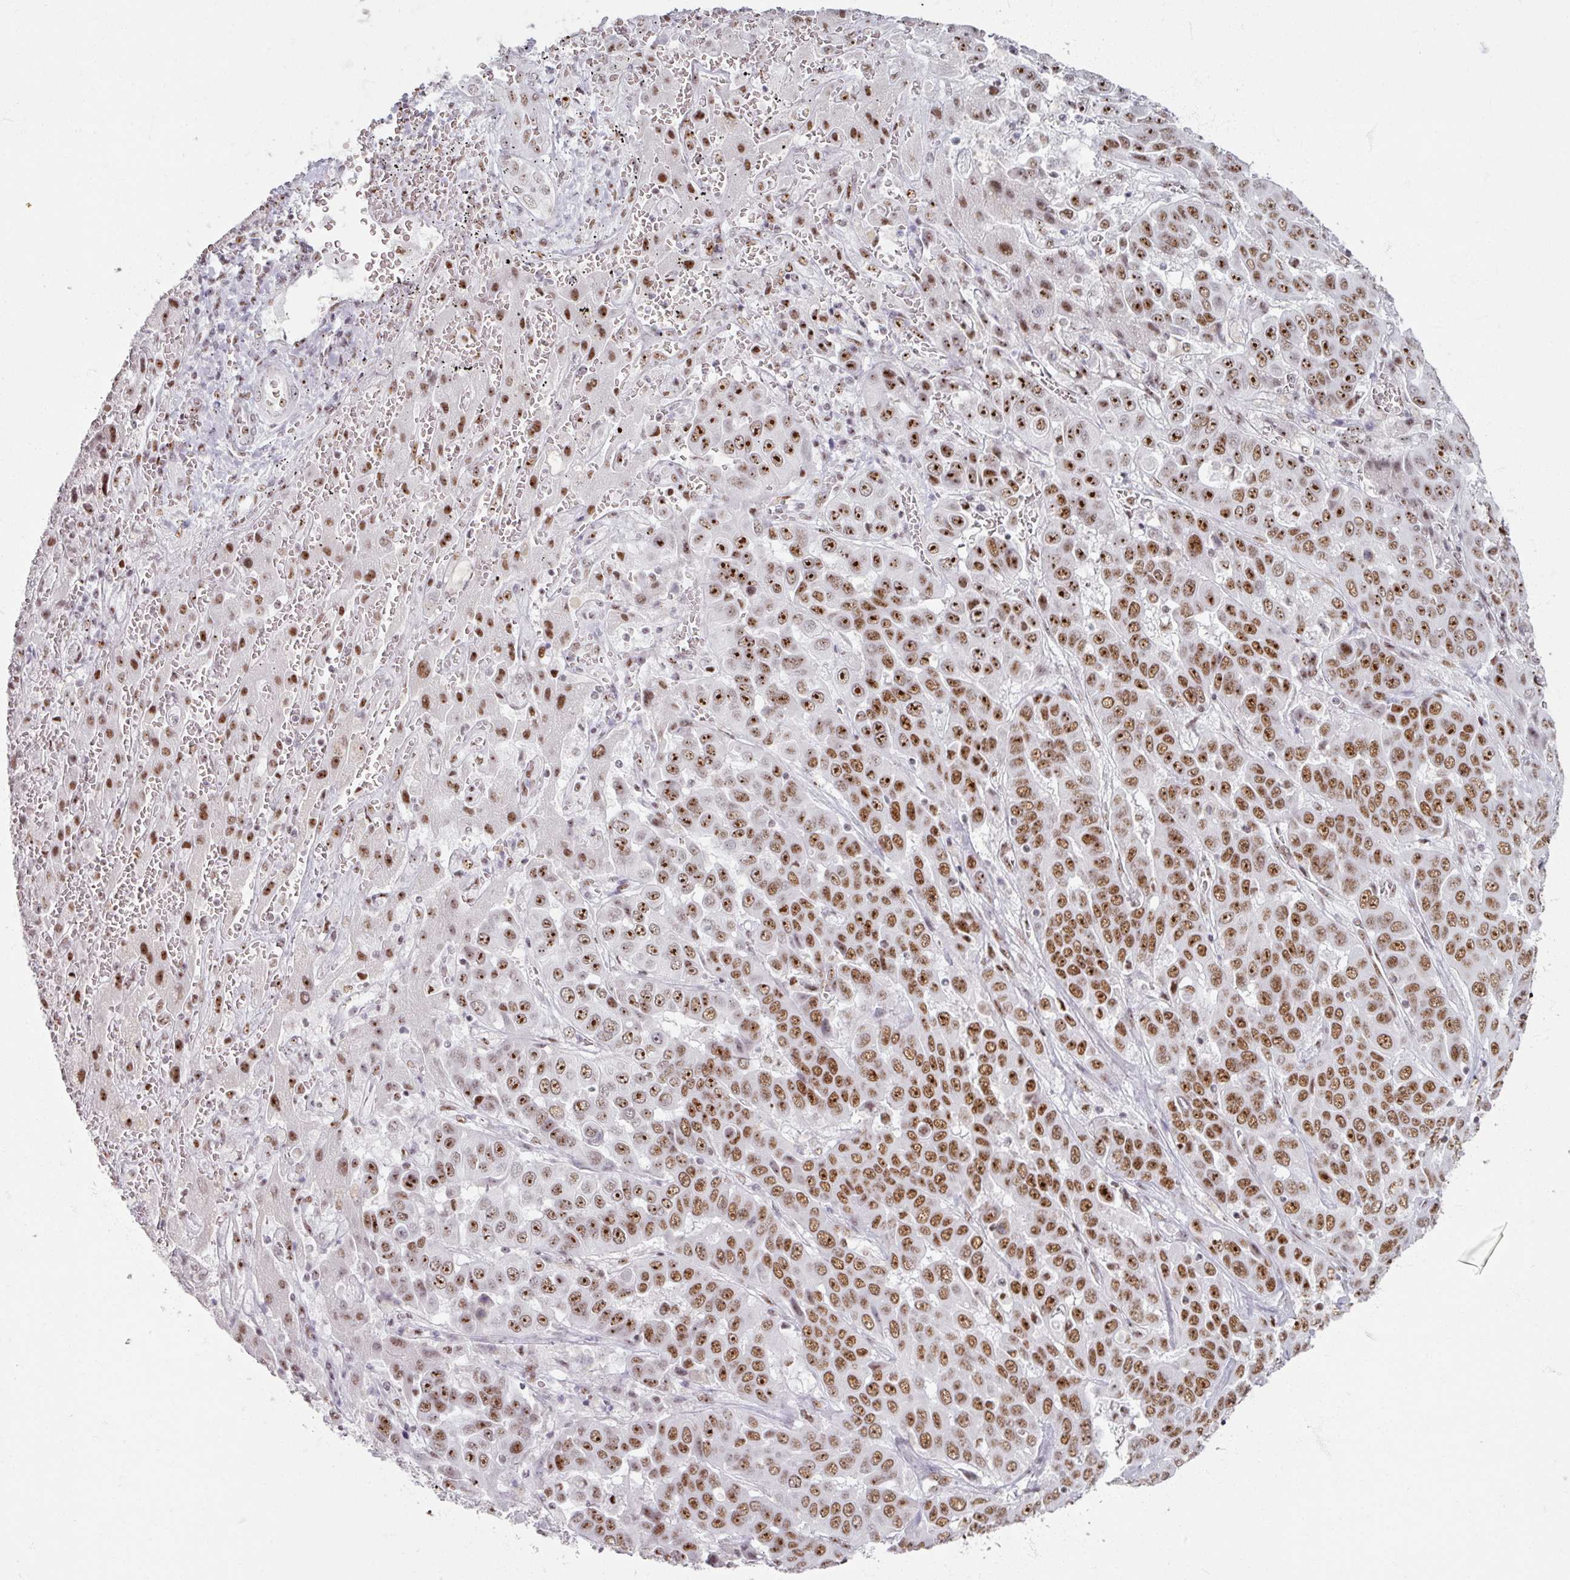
{"staining": {"intensity": "strong", "quantity": ">75%", "location": "nuclear"}, "tissue": "liver cancer", "cell_type": "Tumor cells", "image_type": "cancer", "snomed": [{"axis": "morphology", "description": "Cholangiocarcinoma"}, {"axis": "topography", "description": "Liver"}], "caption": "High-power microscopy captured an IHC image of liver cancer, revealing strong nuclear positivity in approximately >75% of tumor cells.", "gene": "ADAR", "patient": {"sex": "female", "age": 52}}